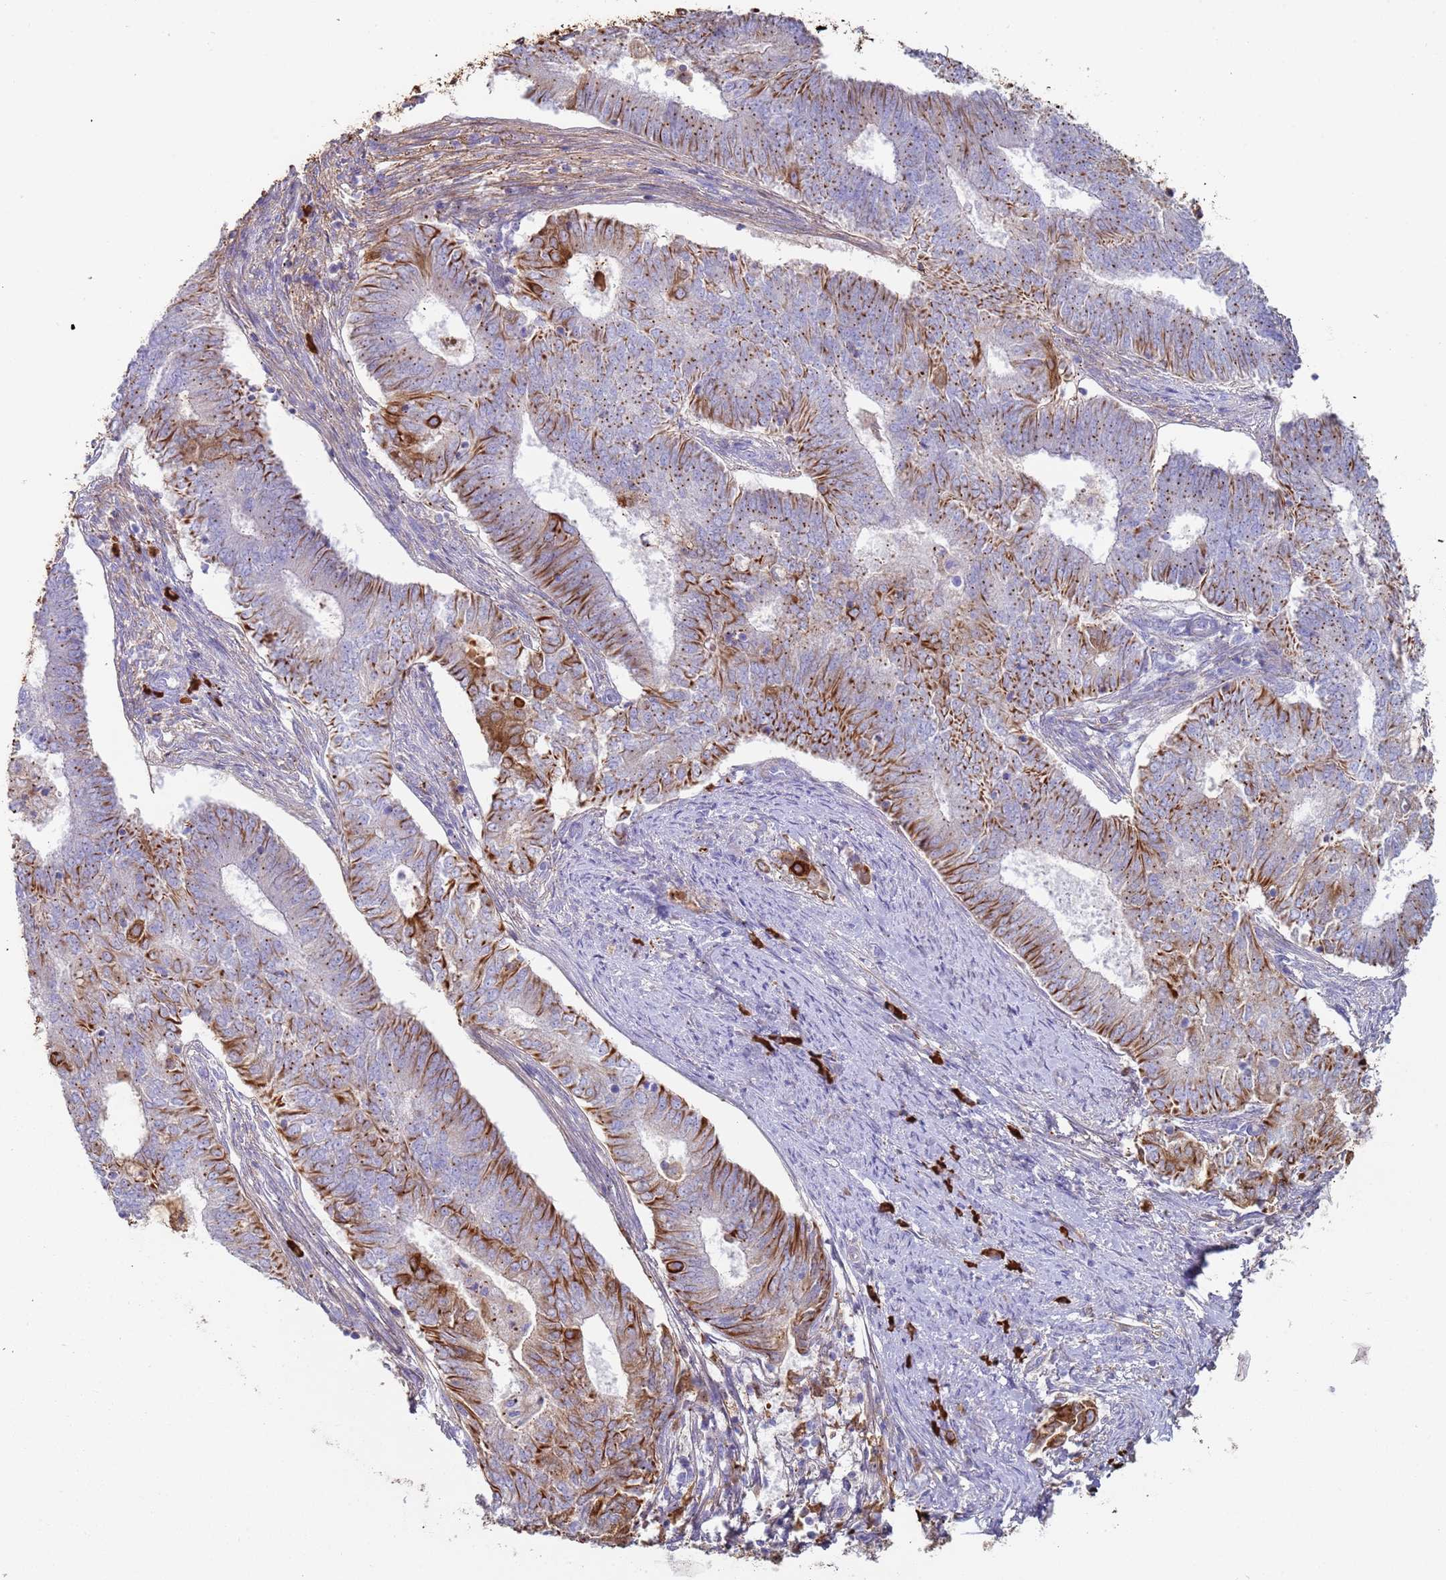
{"staining": {"intensity": "moderate", "quantity": "25%-75%", "location": "cytoplasmic/membranous"}, "tissue": "endometrial cancer", "cell_type": "Tumor cells", "image_type": "cancer", "snomed": [{"axis": "morphology", "description": "Adenocarcinoma, NOS"}, {"axis": "topography", "description": "Endometrium"}], "caption": "Endometrial adenocarcinoma stained with DAB IHC shows medium levels of moderate cytoplasmic/membranous staining in about 25%-75% of tumor cells.", "gene": "CYSLTR2", "patient": {"sex": "female", "age": 62}}